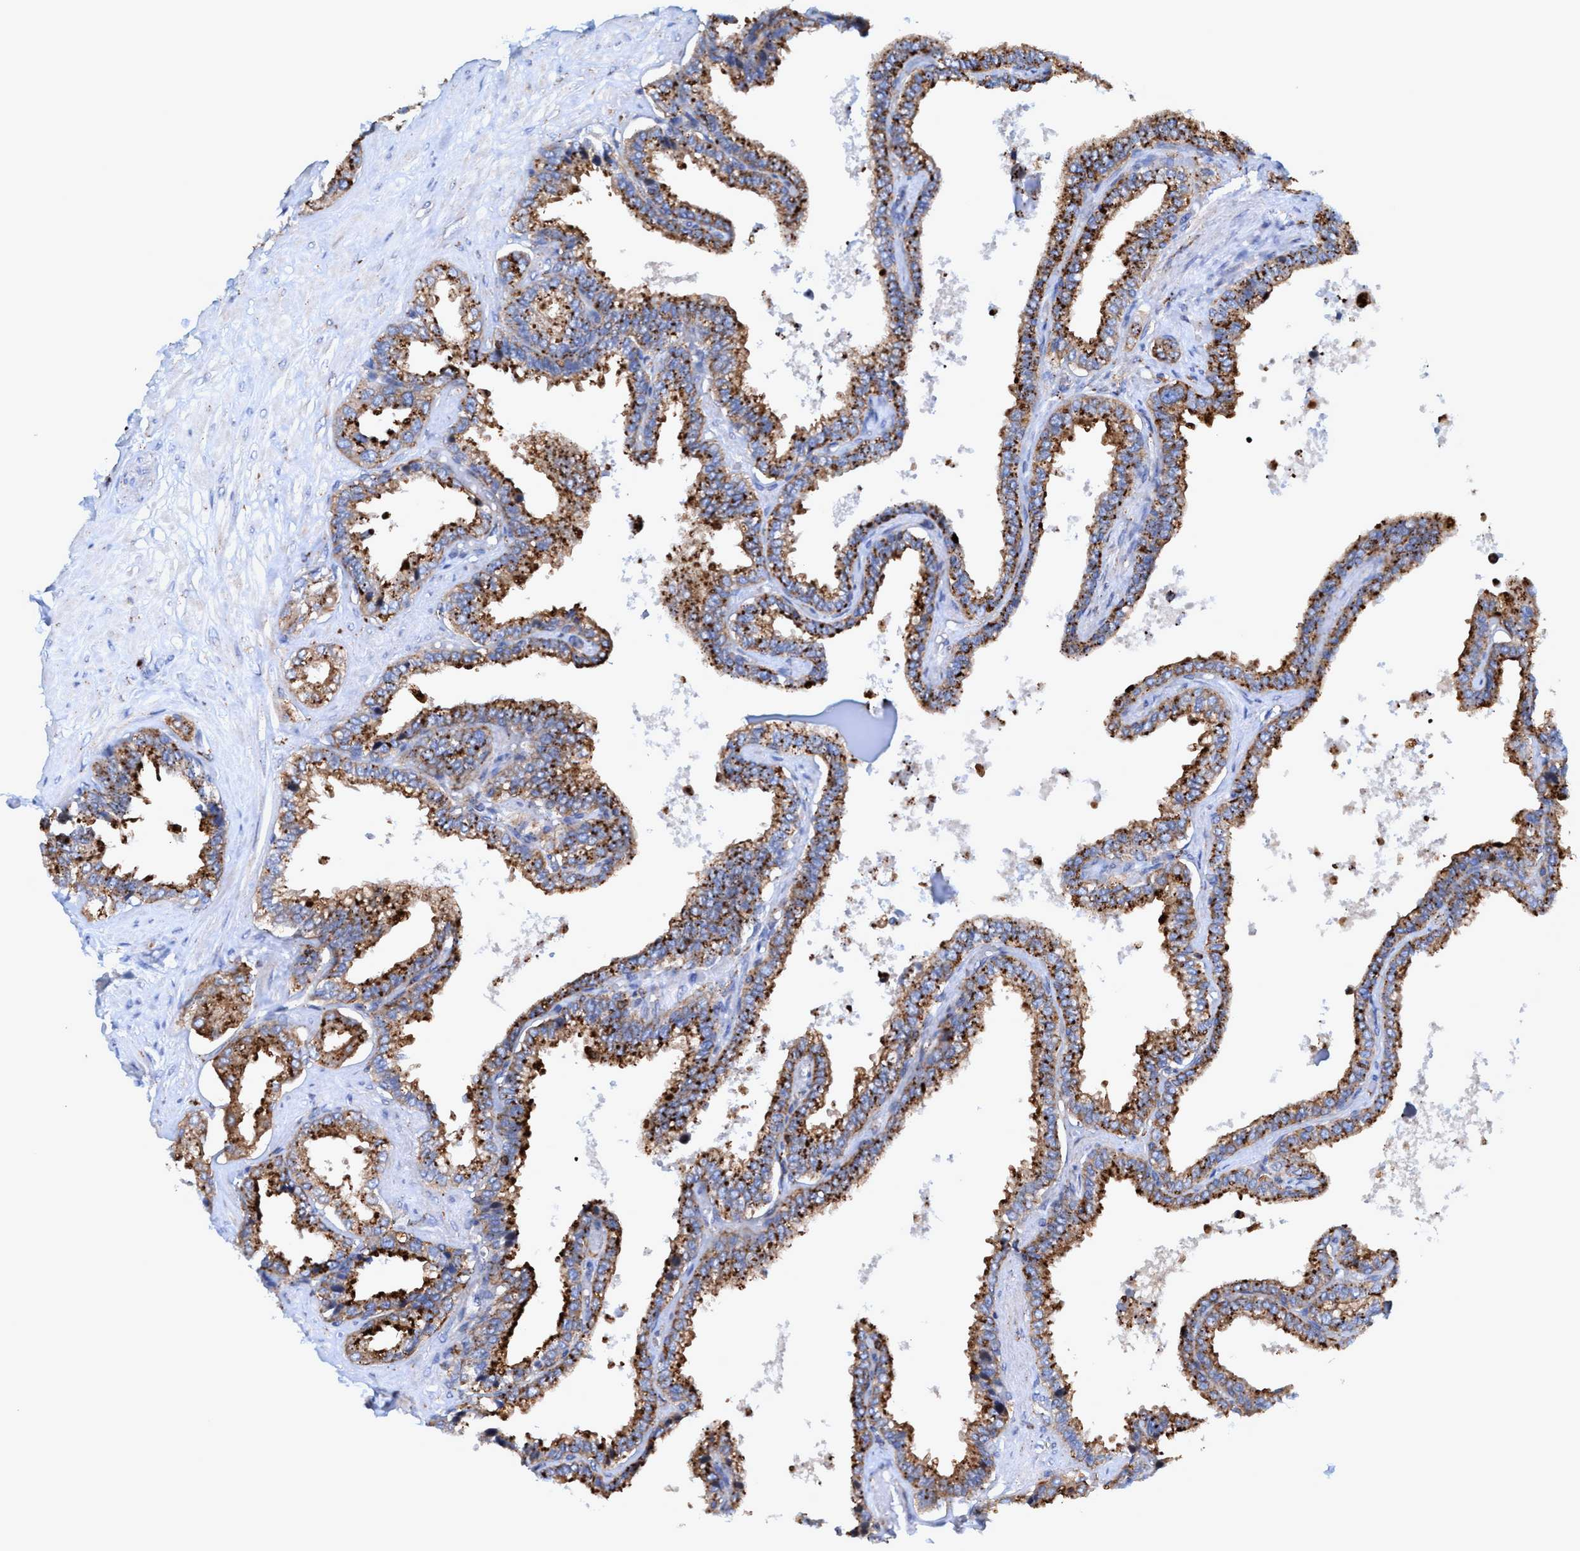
{"staining": {"intensity": "moderate", "quantity": ">75%", "location": "cytoplasmic/membranous"}, "tissue": "seminal vesicle", "cell_type": "Glandular cells", "image_type": "normal", "snomed": [{"axis": "morphology", "description": "Normal tissue, NOS"}, {"axis": "topography", "description": "Seminal veicle"}], "caption": "A brown stain labels moderate cytoplasmic/membranous positivity of a protein in glandular cells of unremarkable seminal vesicle.", "gene": "TRIM65", "patient": {"sex": "male", "age": 46}}